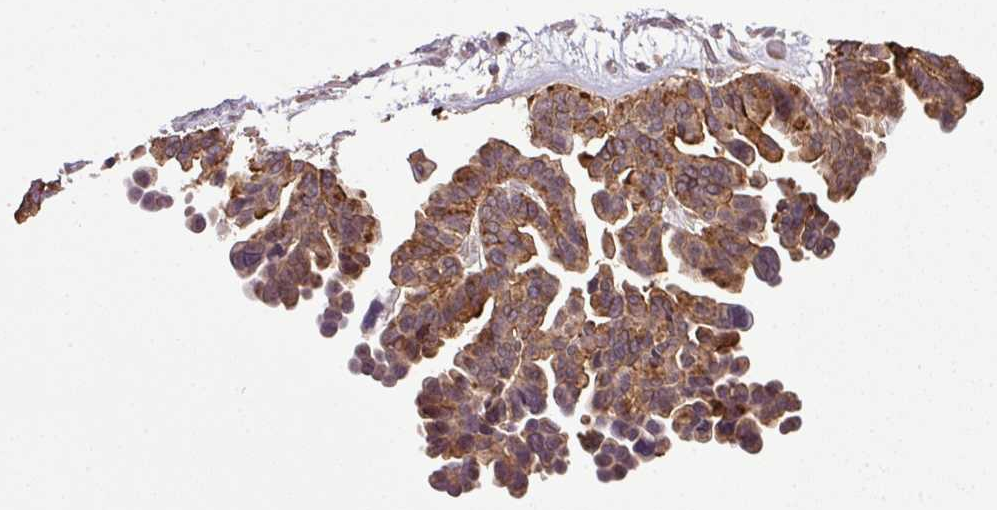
{"staining": {"intensity": "moderate", "quantity": ">75%", "location": "cytoplasmic/membranous"}, "tissue": "ovarian cancer", "cell_type": "Tumor cells", "image_type": "cancer", "snomed": [{"axis": "morphology", "description": "Cystadenocarcinoma, serous, NOS"}, {"axis": "topography", "description": "Ovary"}], "caption": "Ovarian cancer stained with a brown dye reveals moderate cytoplasmic/membranous positive expression in about >75% of tumor cells.", "gene": "SMCO4", "patient": {"sex": "female", "age": 56}}